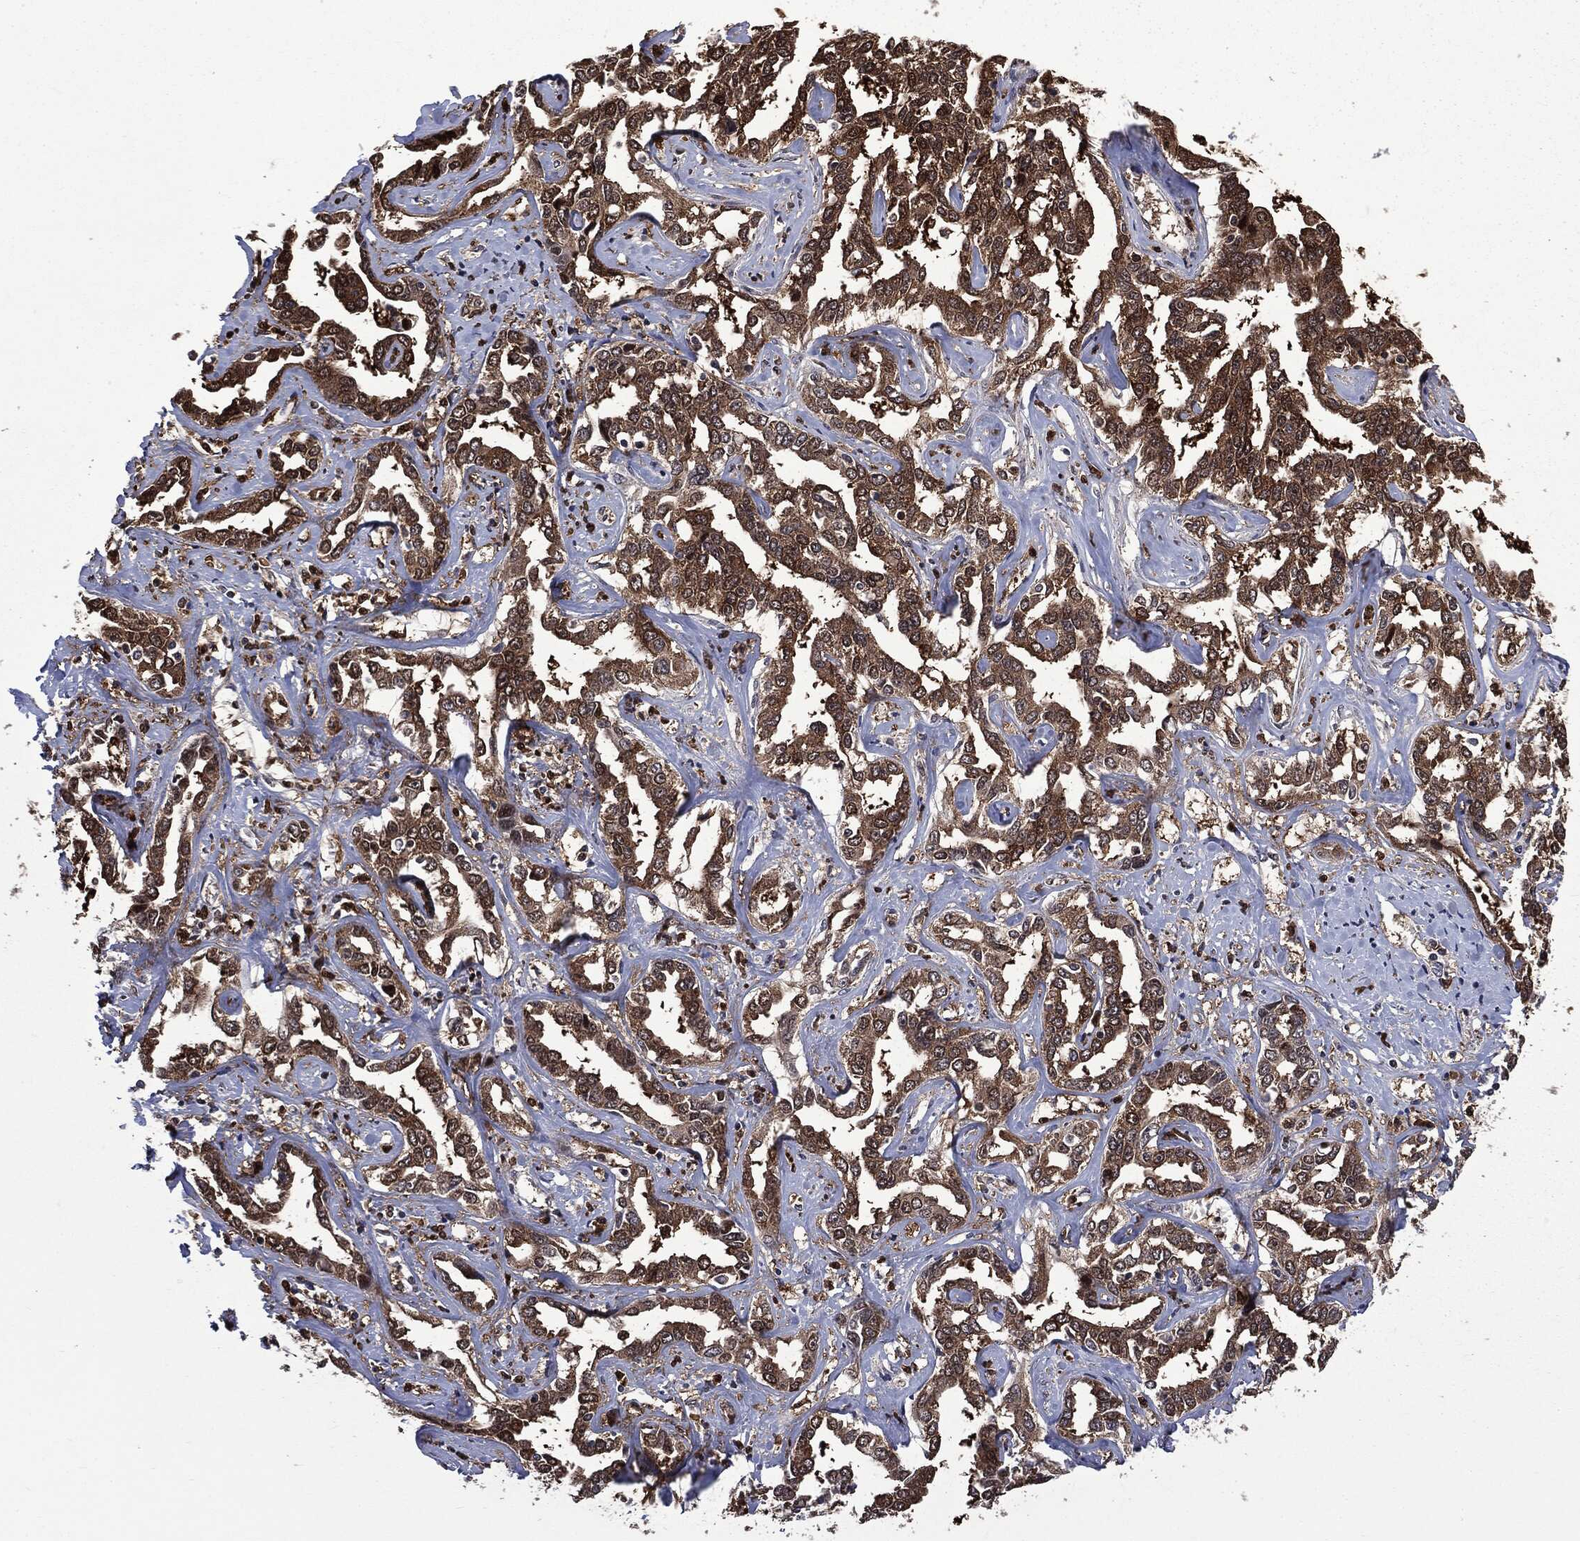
{"staining": {"intensity": "moderate", "quantity": ">75%", "location": "cytoplasmic/membranous"}, "tissue": "liver cancer", "cell_type": "Tumor cells", "image_type": "cancer", "snomed": [{"axis": "morphology", "description": "Cholangiocarcinoma"}, {"axis": "topography", "description": "Liver"}], "caption": "A brown stain labels moderate cytoplasmic/membranous expression of a protein in liver cancer (cholangiocarcinoma) tumor cells.", "gene": "GPI", "patient": {"sex": "male", "age": 59}}